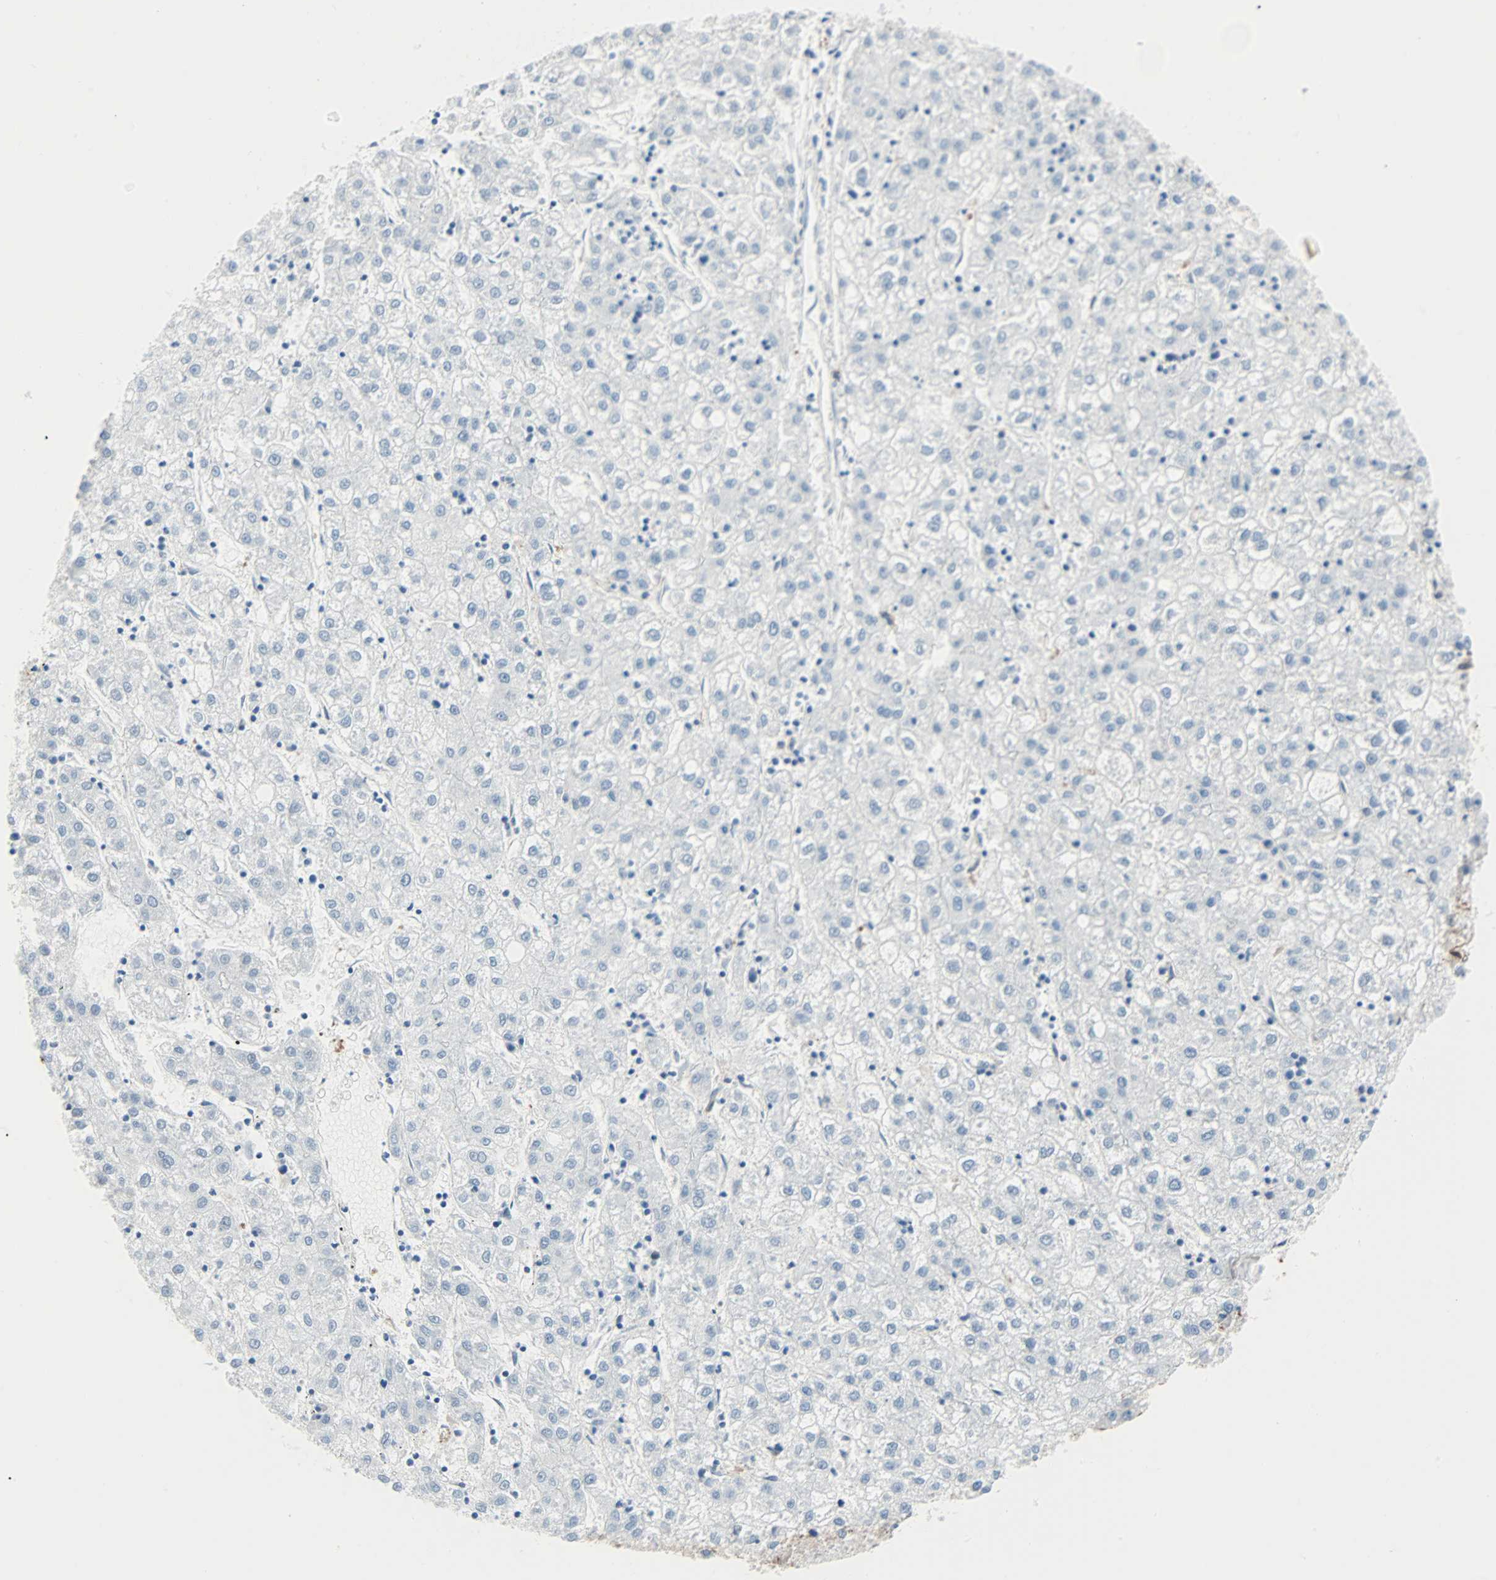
{"staining": {"intensity": "negative", "quantity": "none", "location": "none"}, "tissue": "liver cancer", "cell_type": "Tumor cells", "image_type": "cancer", "snomed": [{"axis": "morphology", "description": "Carcinoma, Hepatocellular, NOS"}, {"axis": "topography", "description": "Liver"}], "caption": "High magnification brightfield microscopy of liver hepatocellular carcinoma stained with DAB (brown) and counterstained with hematoxylin (blue): tumor cells show no significant positivity.", "gene": "EPB41L2", "patient": {"sex": "male", "age": 72}}